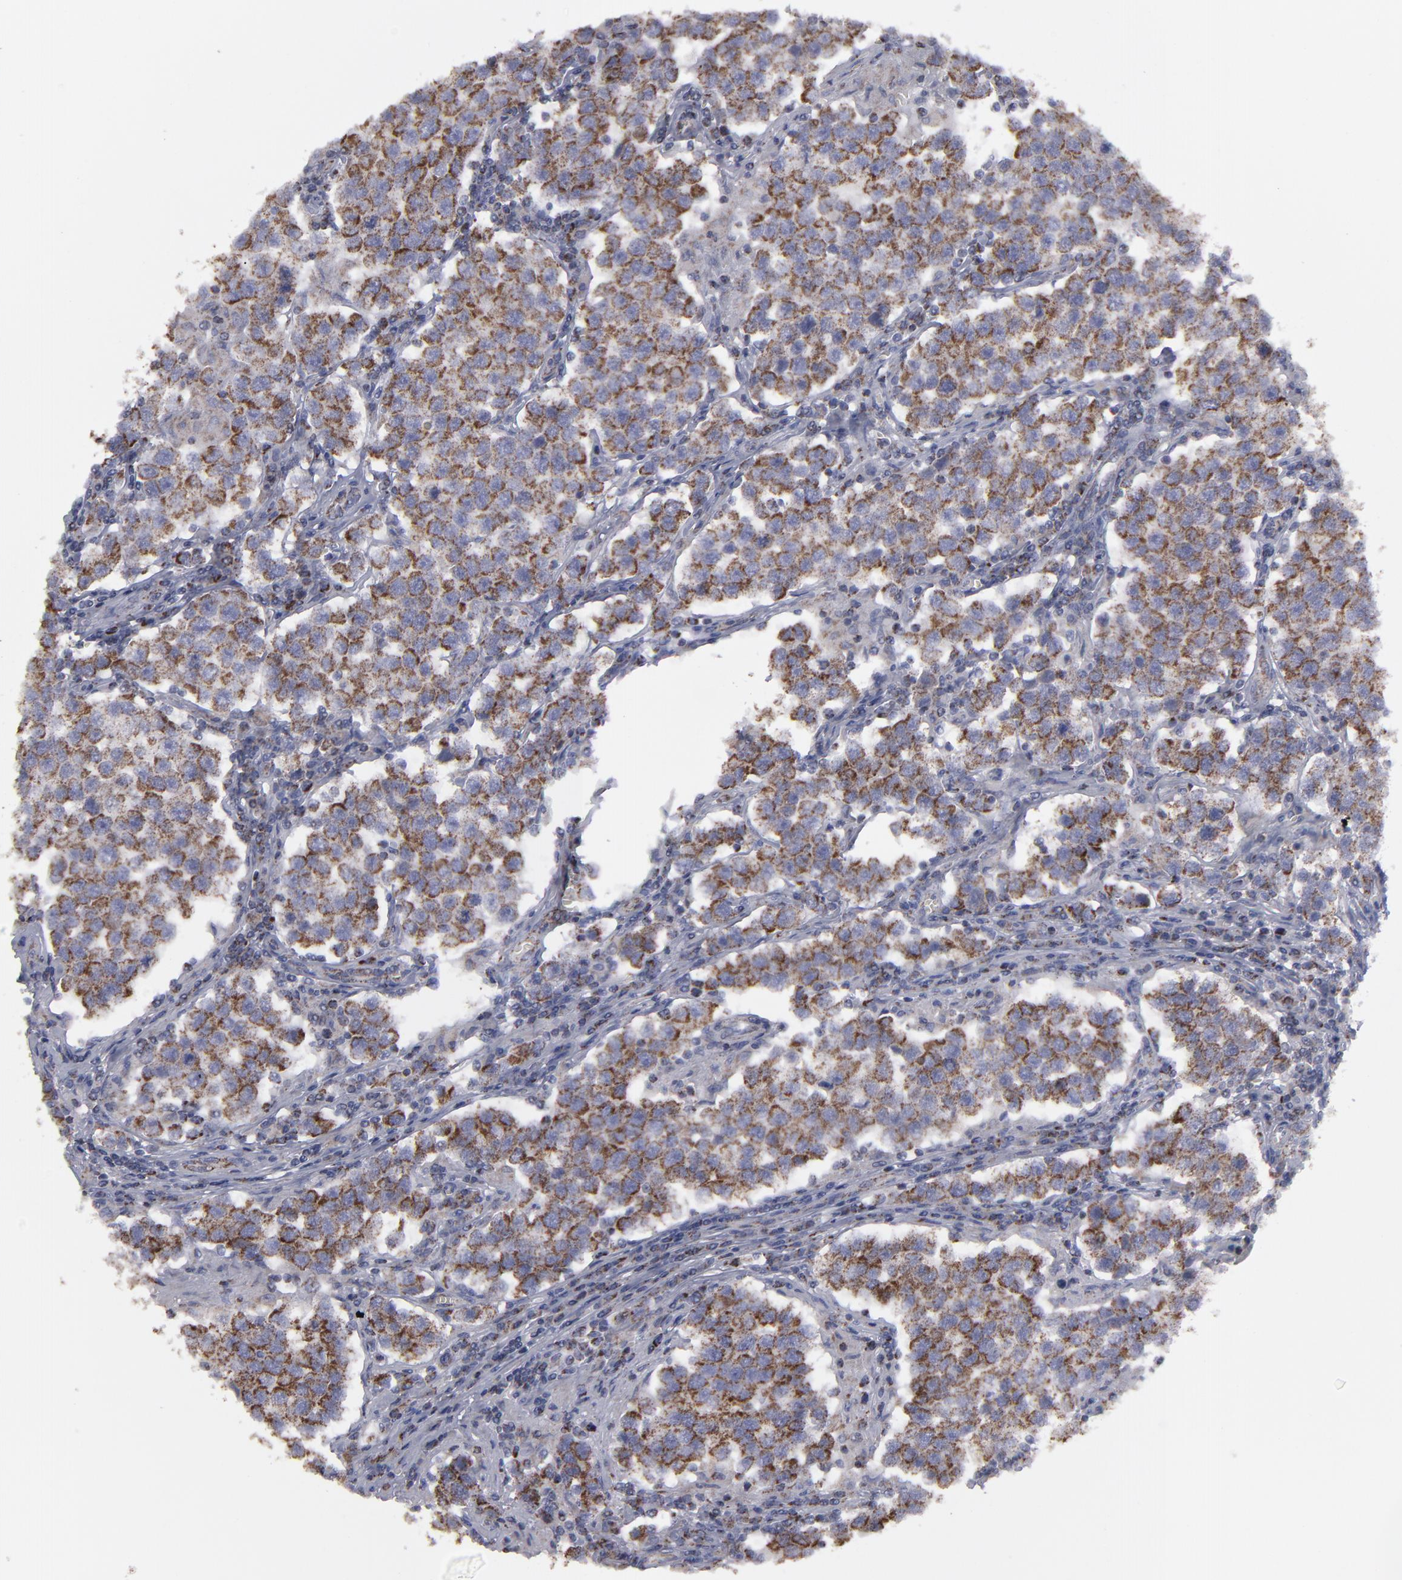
{"staining": {"intensity": "strong", "quantity": ">75%", "location": "cytoplasmic/membranous"}, "tissue": "testis cancer", "cell_type": "Tumor cells", "image_type": "cancer", "snomed": [{"axis": "morphology", "description": "Seminoma, NOS"}, {"axis": "topography", "description": "Testis"}], "caption": "Brown immunohistochemical staining in human testis seminoma displays strong cytoplasmic/membranous staining in approximately >75% of tumor cells.", "gene": "MYOM2", "patient": {"sex": "male", "age": 36}}